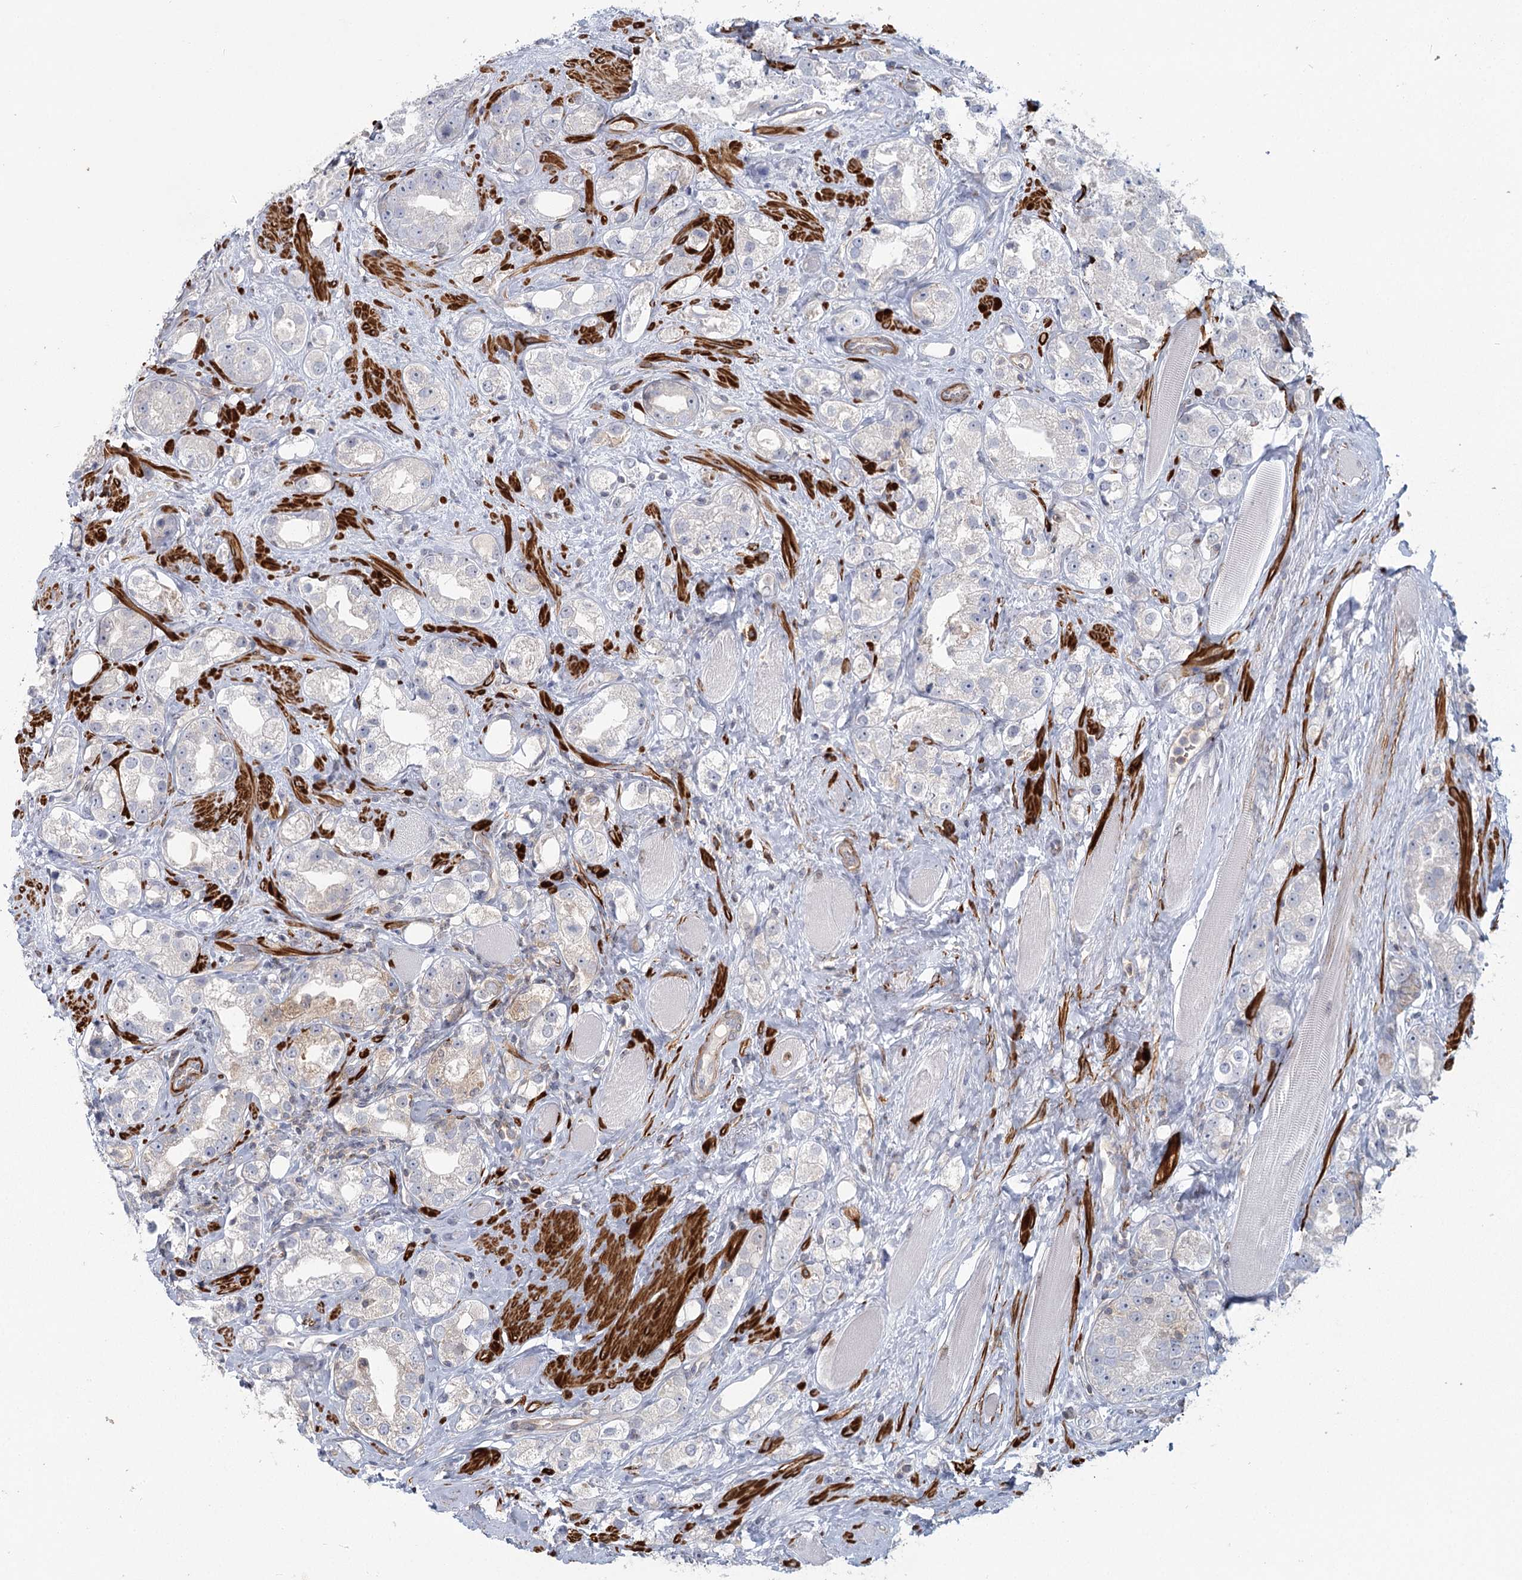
{"staining": {"intensity": "negative", "quantity": "none", "location": "none"}, "tissue": "prostate cancer", "cell_type": "Tumor cells", "image_type": "cancer", "snomed": [{"axis": "morphology", "description": "Adenocarcinoma, NOS"}, {"axis": "topography", "description": "Prostate"}], "caption": "Immunohistochemistry (IHC) histopathology image of neoplastic tissue: prostate cancer stained with DAB reveals no significant protein staining in tumor cells.", "gene": "USP11", "patient": {"sex": "male", "age": 79}}